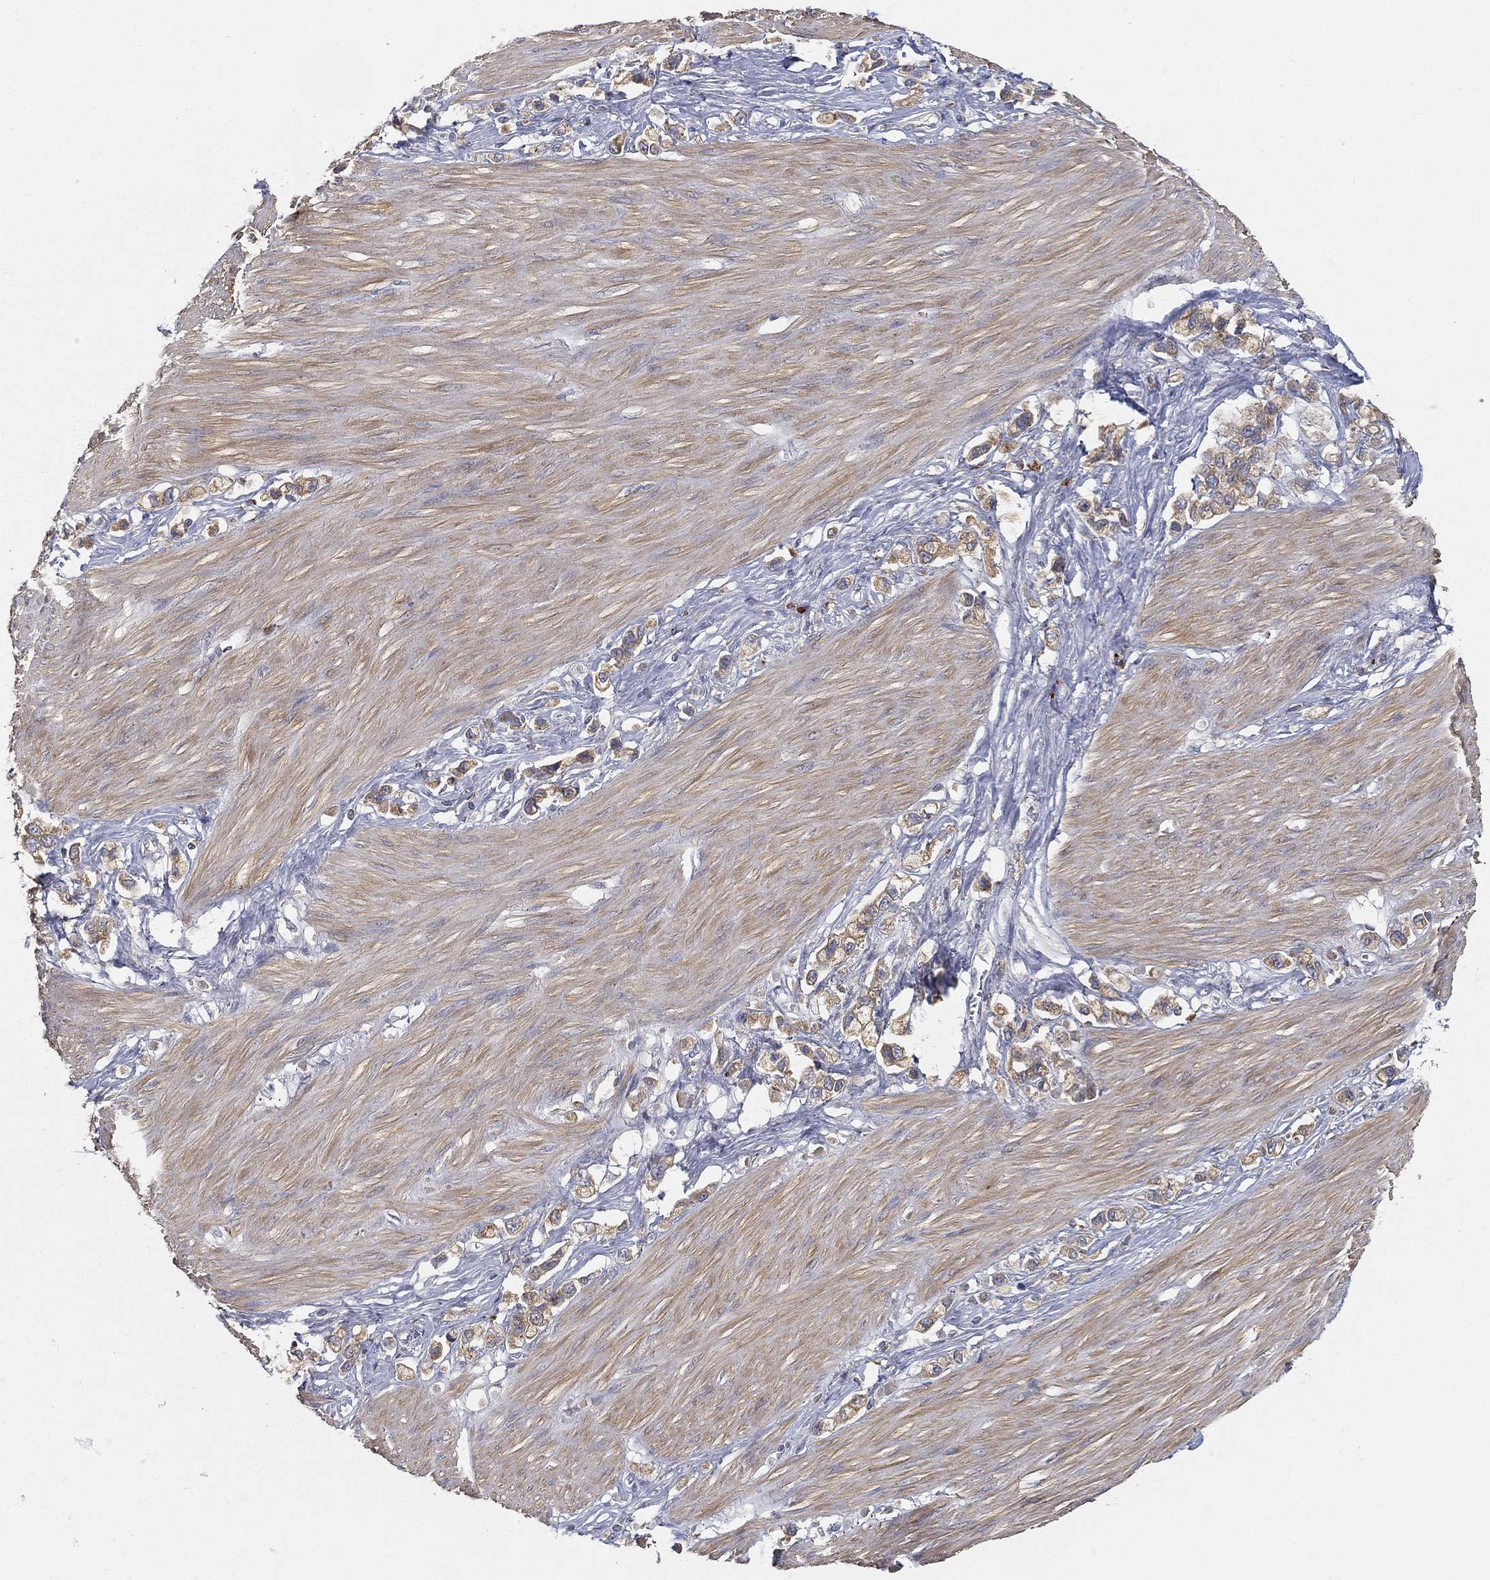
{"staining": {"intensity": "weak", "quantity": ">75%", "location": "cytoplasmic/membranous"}, "tissue": "stomach cancer", "cell_type": "Tumor cells", "image_type": "cancer", "snomed": [{"axis": "morphology", "description": "Normal tissue, NOS"}, {"axis": "morphology", "description": "Adenocarcinoma, NOS"}, {"axis": "morphology", "description": "Adenocarcinoma, High grade"}, {"axis": "topography", "description": "Stomach, upper"}, {"axis": "topography", "description": "Stomach"}], "caption": "IHC (DAB) staining of human stomach cancer (adenocarcinoma) reveals weak cytoplasmic/membranous protein staining in approximately >75% of tumor cells.", "gene": "CTSL", "patient": {"sex": "female", "age": 65}}